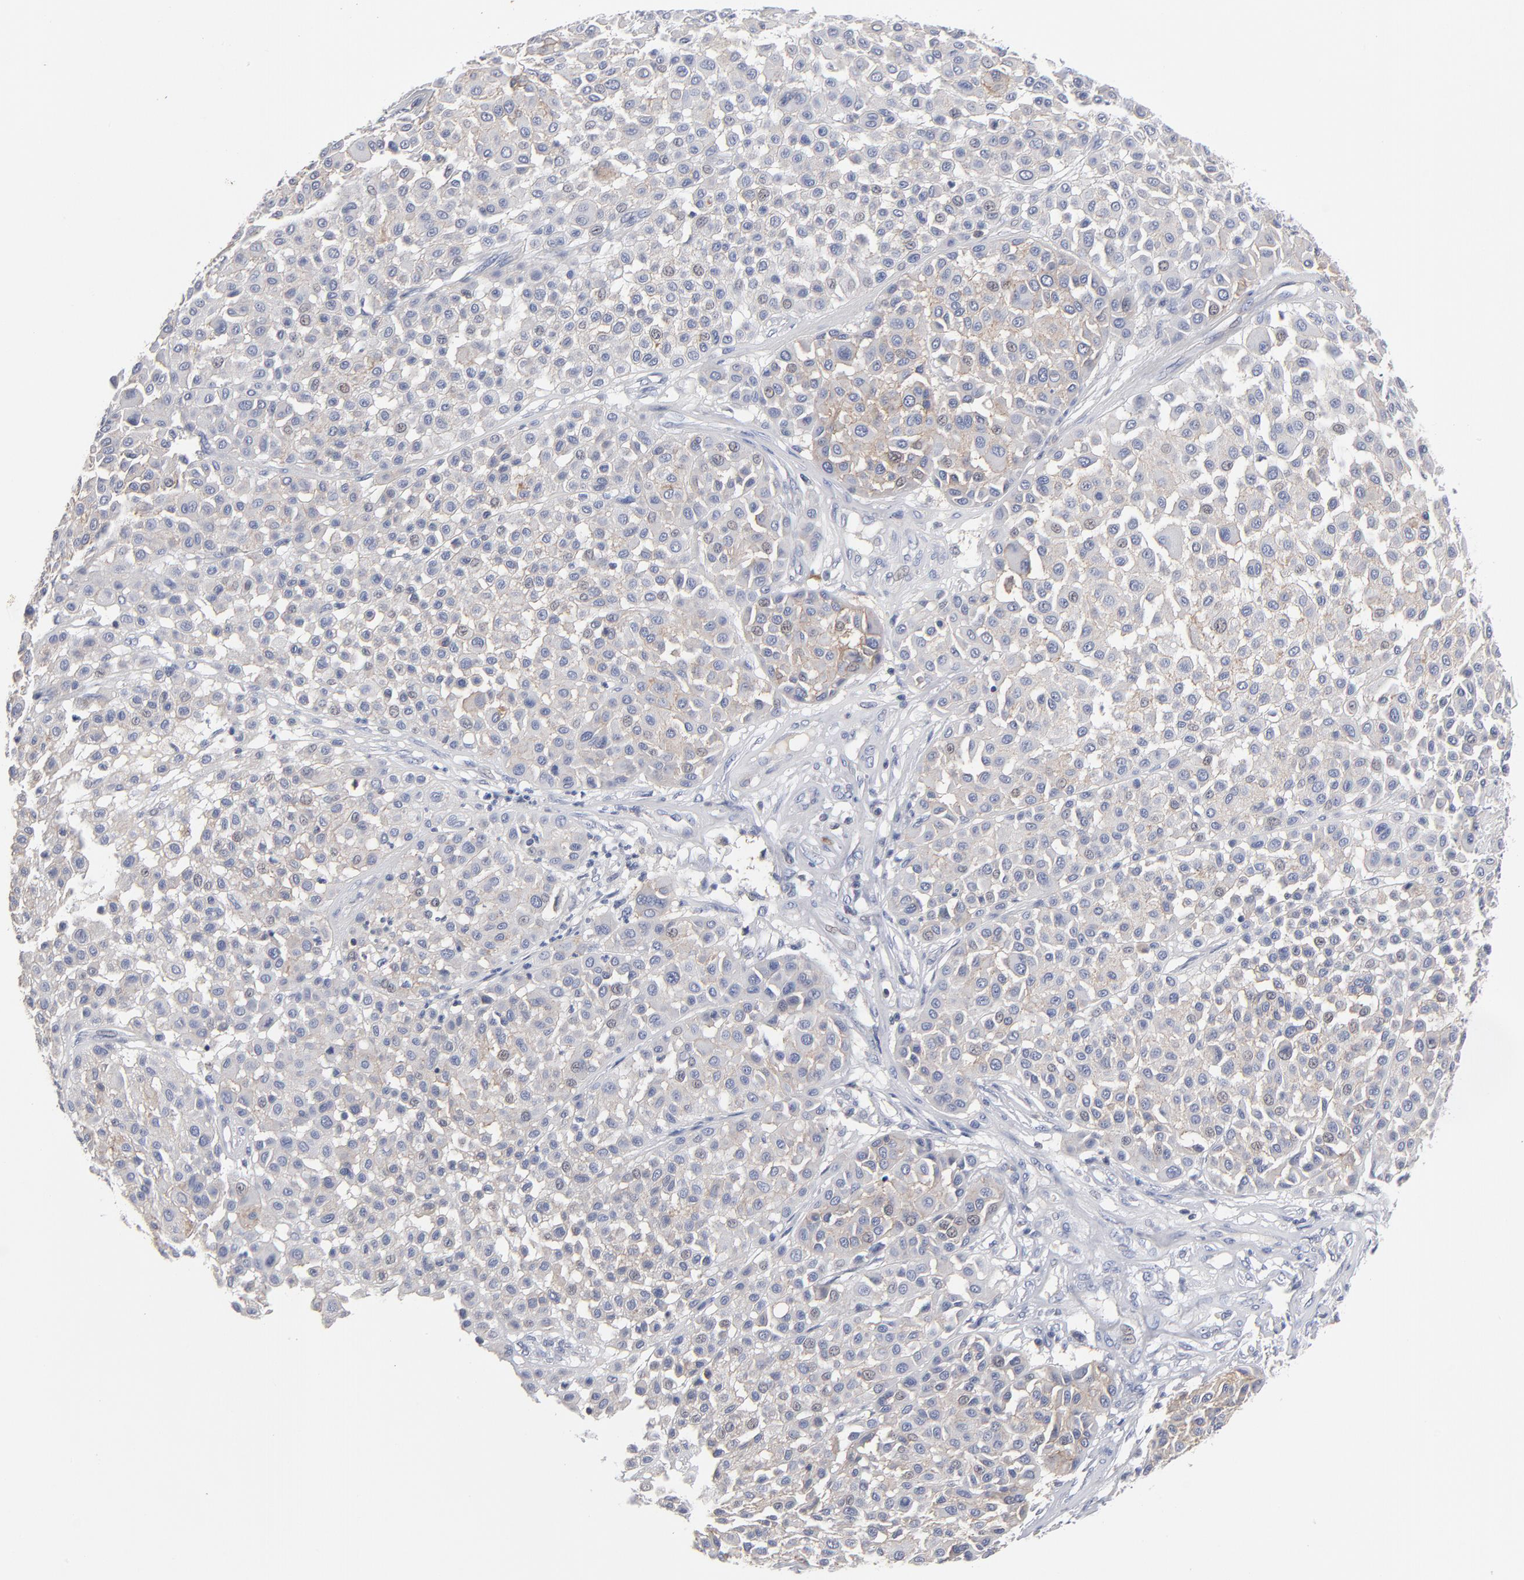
{"staining": {"intensity": "weak", "quantity": "25%-75%", "location": "cytoplasmic/membranous"}, "tissue": "melanoma", "cell_type": "Tumor cells", "image_type": "cancer", "snomed": [{"axis": "morphology", "description": "Malignant melanoma, Metastatic site"}, {"axis": "topography", "description": "Soft tissue"}], "caption": "Protein staining reveals weak cytoplasmic/membranous staining in about 25%-75% of tumor cells in malignant melanoma (metastatic site). The protein of interest is shown in brown color, while the nuclei are stained blue.", "gene": "PDLIM2", "patient": {"sex": "male", "age": 41}}